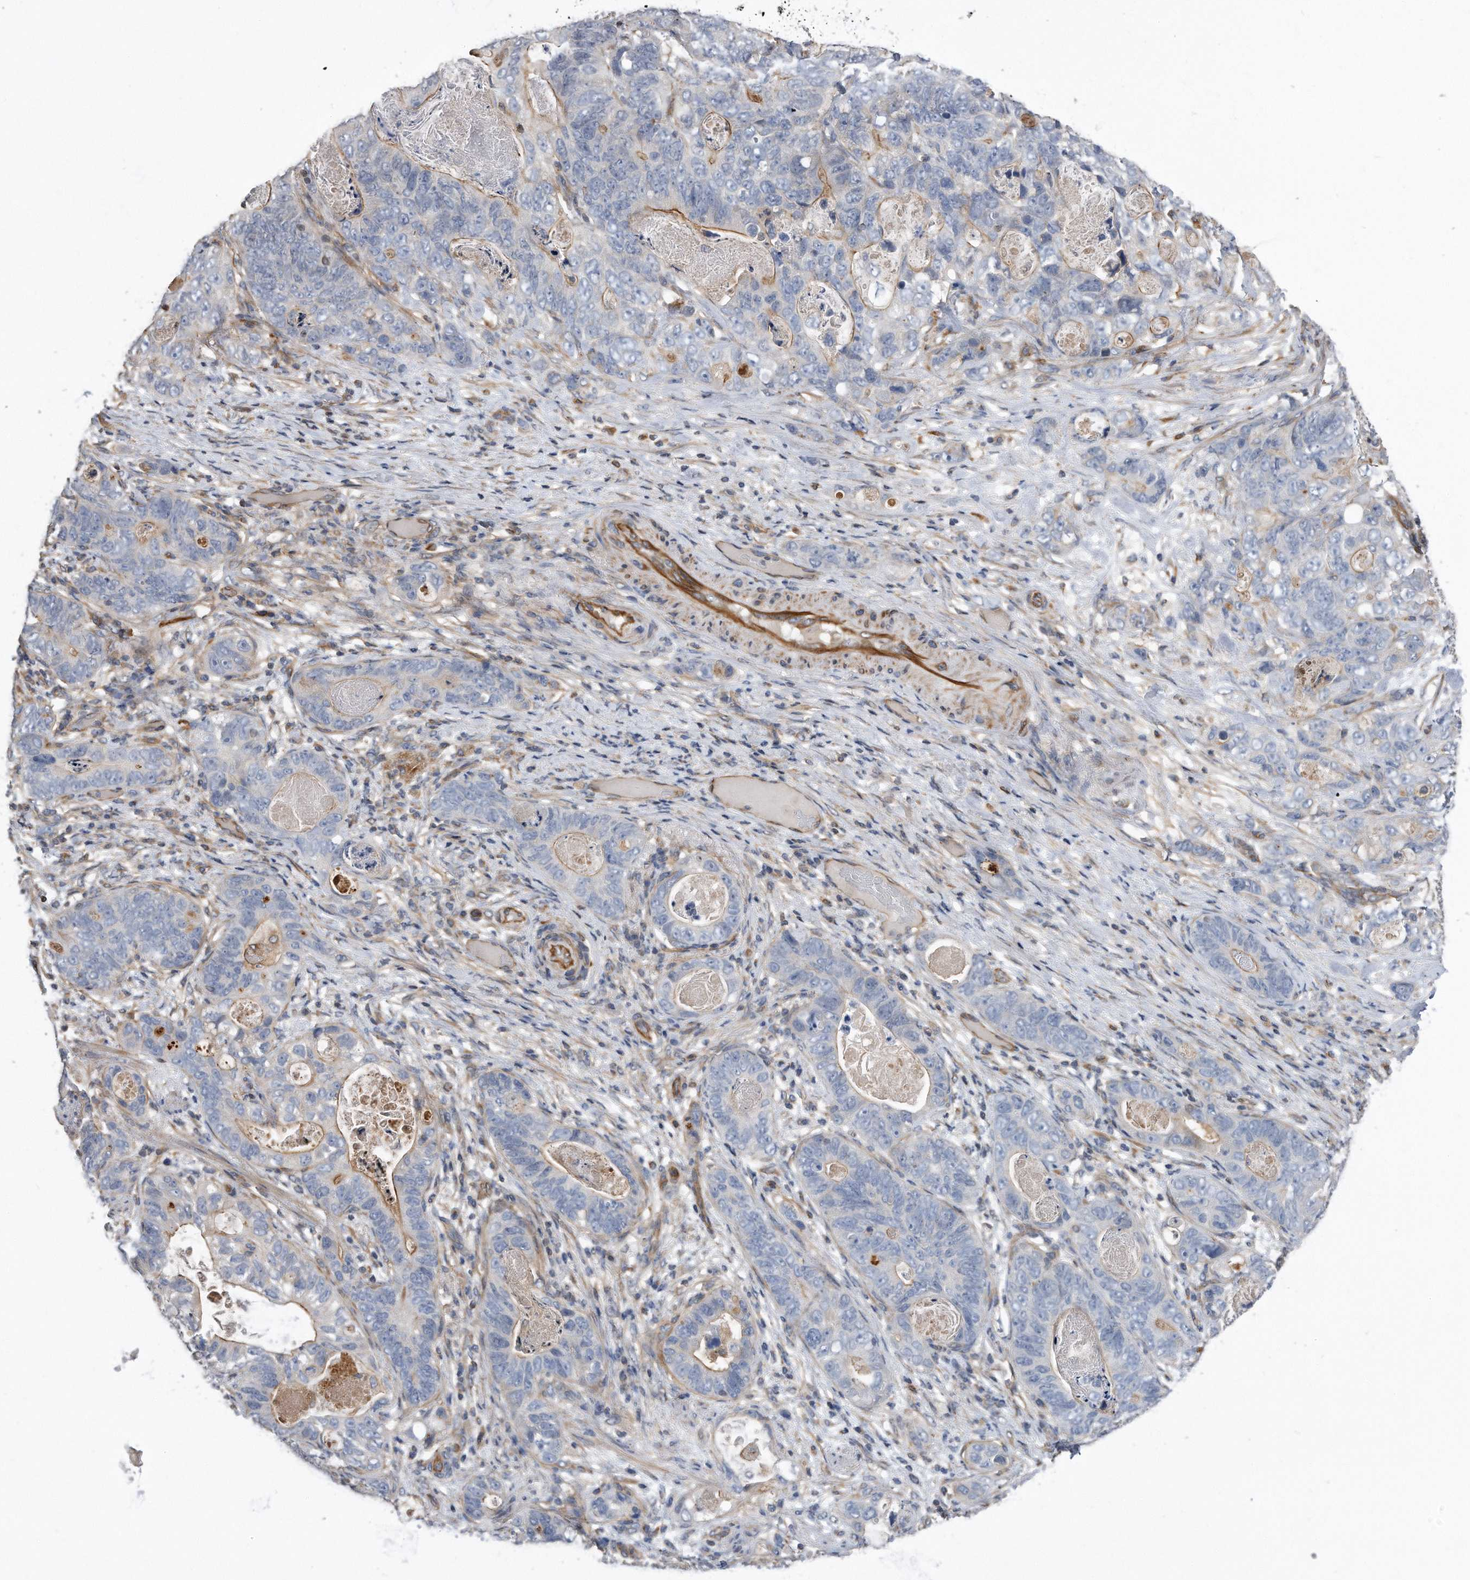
{"staining": {"intensity": "moderate", "quantity": "<25%", "location": "cytoplasmic/membranous"}, "tissue": "stomach cancer", "cell_type": "Tumor cells", "image_type": "cancer", "snomed": [{"axis": "morphology", "description": "Normal tissue, NOS"}, {"axis": "morphology", "description": "Adenocarcinoma, NOS"}, {"axis": "topography", "description": "Stomach"}], "caption": "The image shows a brown stain indicating the presence of a protein in the cytoplasmic/membranous of tumor cells in stomach cancer (adenocarcinoma).", "gene": "GPC1", "patient": {"sex": "female", "age": 89}}